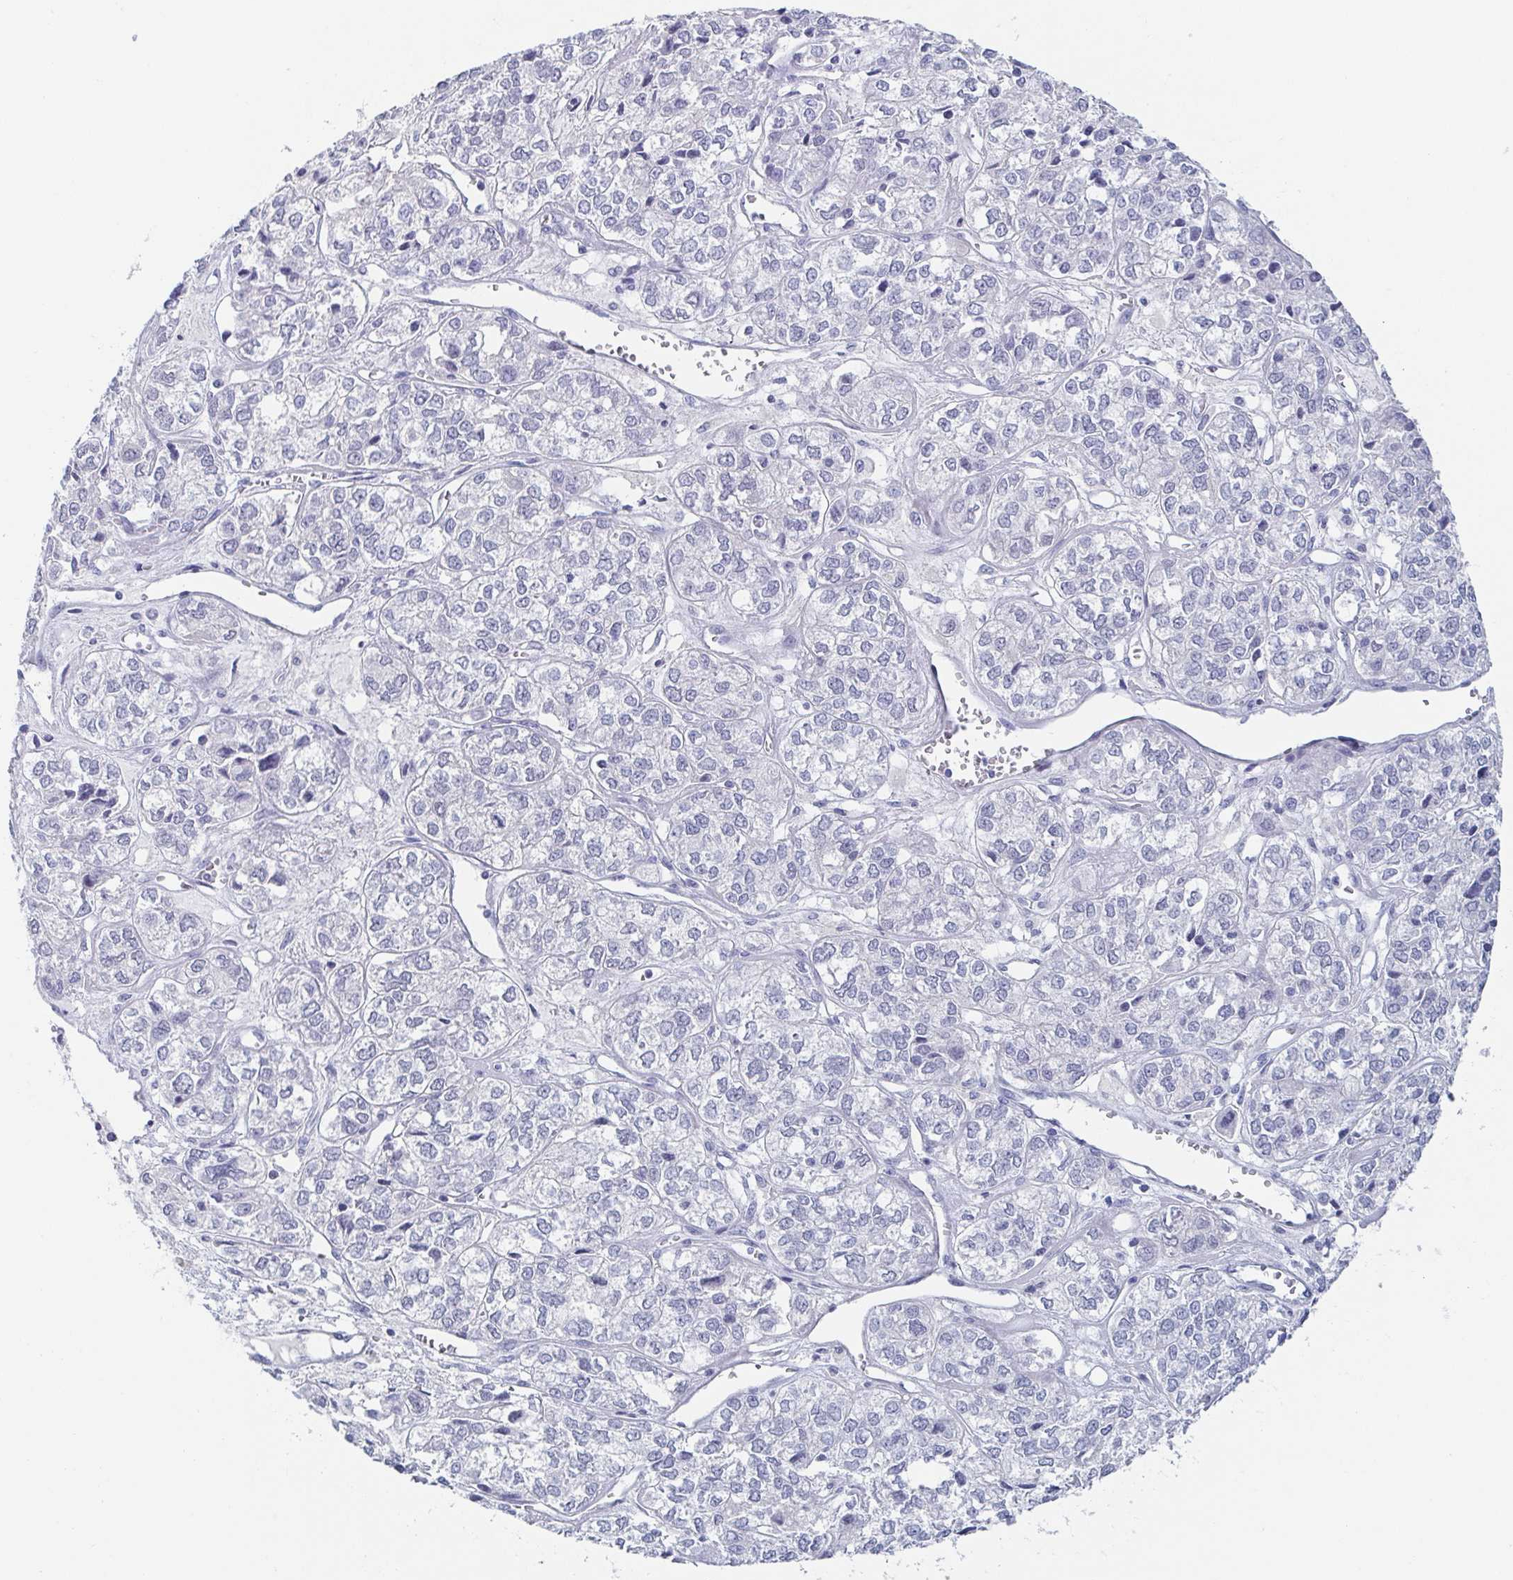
{"staining": {"intensity": "negative", "quantity": "none", "location": "none"}, "tissue": "ovarian cancer", "cell_type": "Tumor cells", "image_type": "cancer", "snomed": [{"axis": "morphology", "description": "Carcinoma, endometroid"}, {"axis": "topography", "description": "Ovary"}], "caption": "Tumor cells show no significant positivity in ovarian cancer.", "gene": "RHOV", "patient": {"sex": "female", "age": 64}}